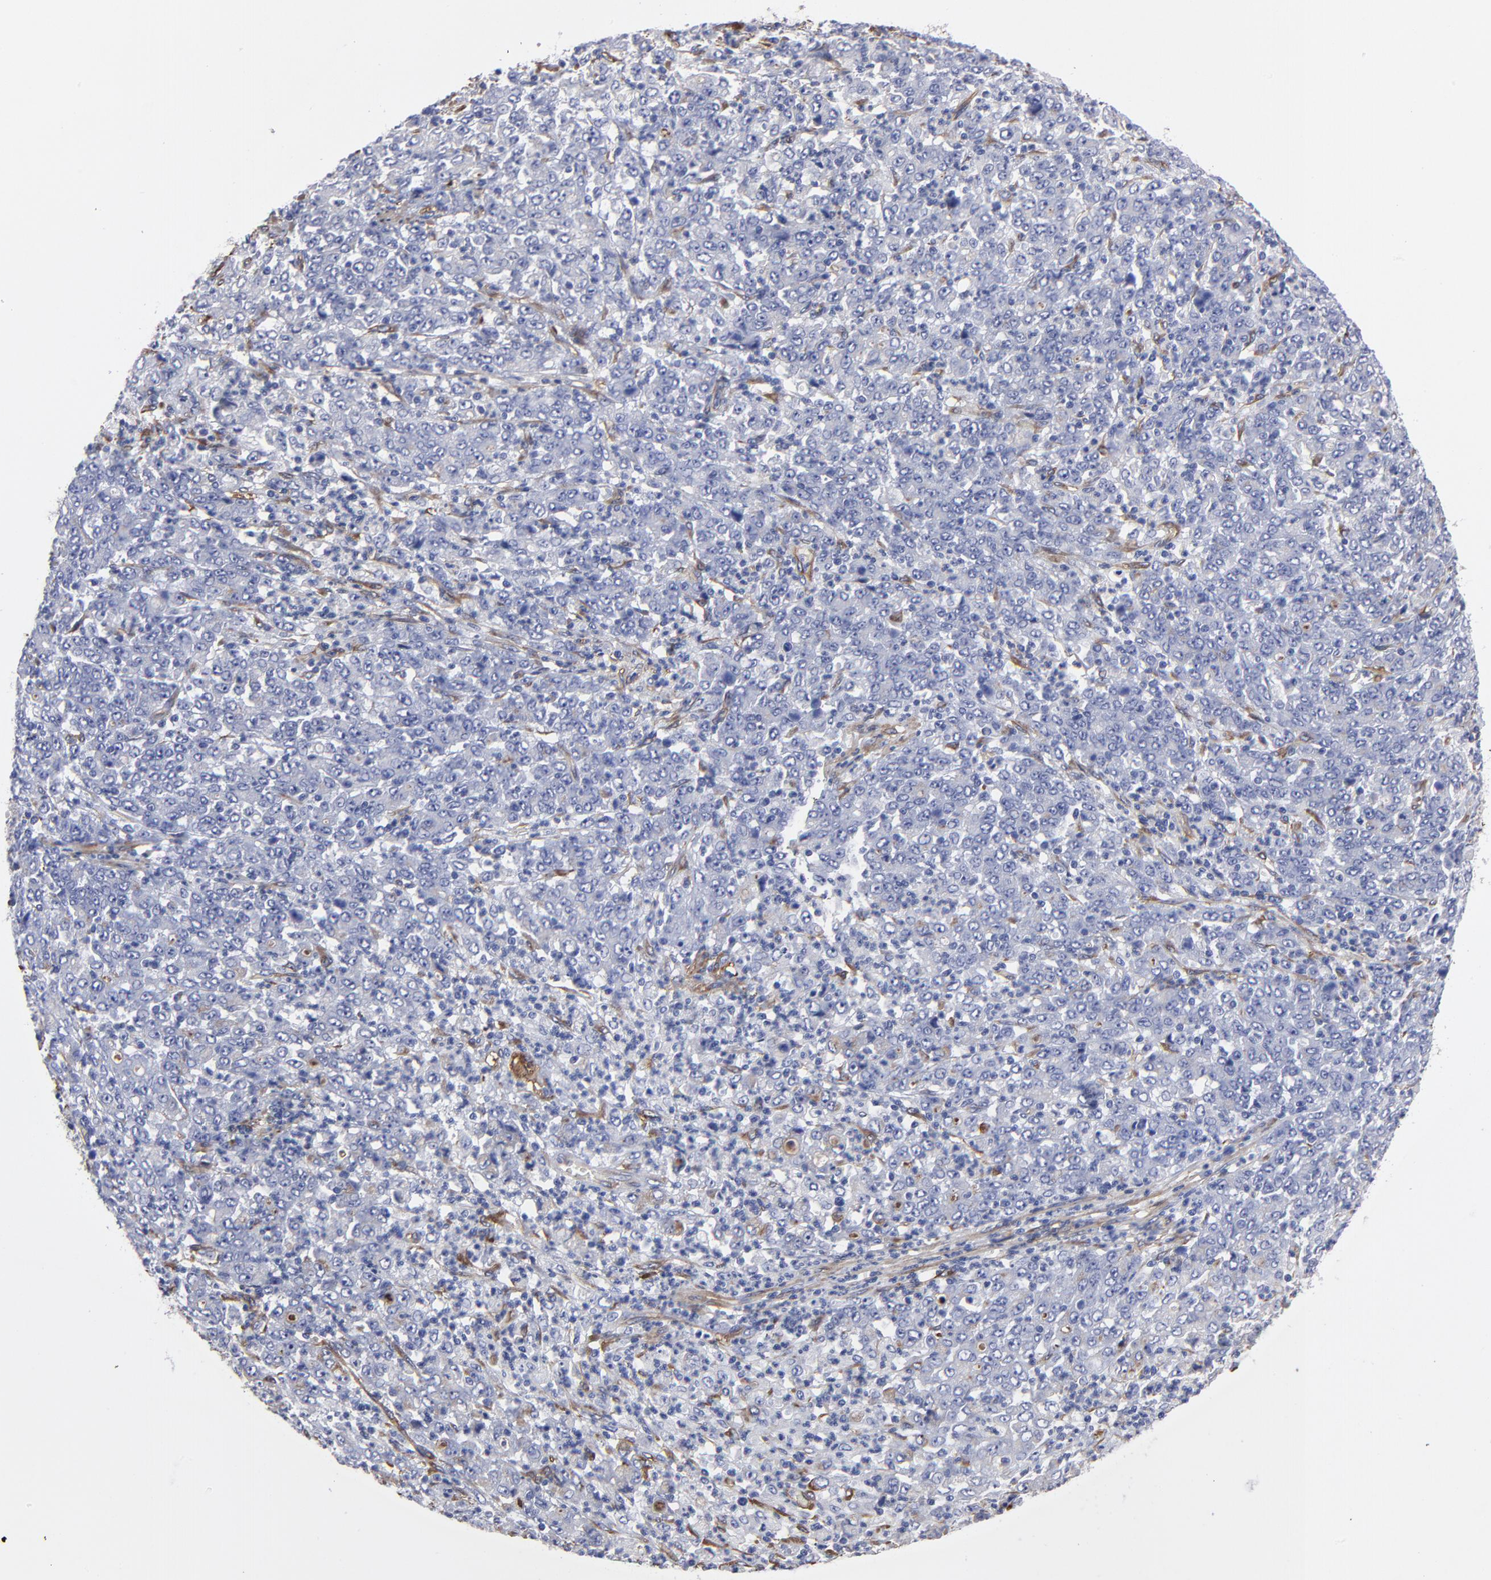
{"staining": {"intensity": "negative", "quantity": "none", "location": "none"}, "tissue": "stomach cancer", "cell_type": "Tumor cells", "image_type": "cancer", "snomed": [{"axis": "morphology", "description": "Adenocarcinoma, NOS"}, {"axis": "topography", "description": "Stomach, lower"}], "caption": "DAB immunohistochemical staining of human stomach cancer (adenocarcinoma) shows no significant staining in tumor cells.", "gene": "CILP", "patient": {"sex": "female", "age": 71}}